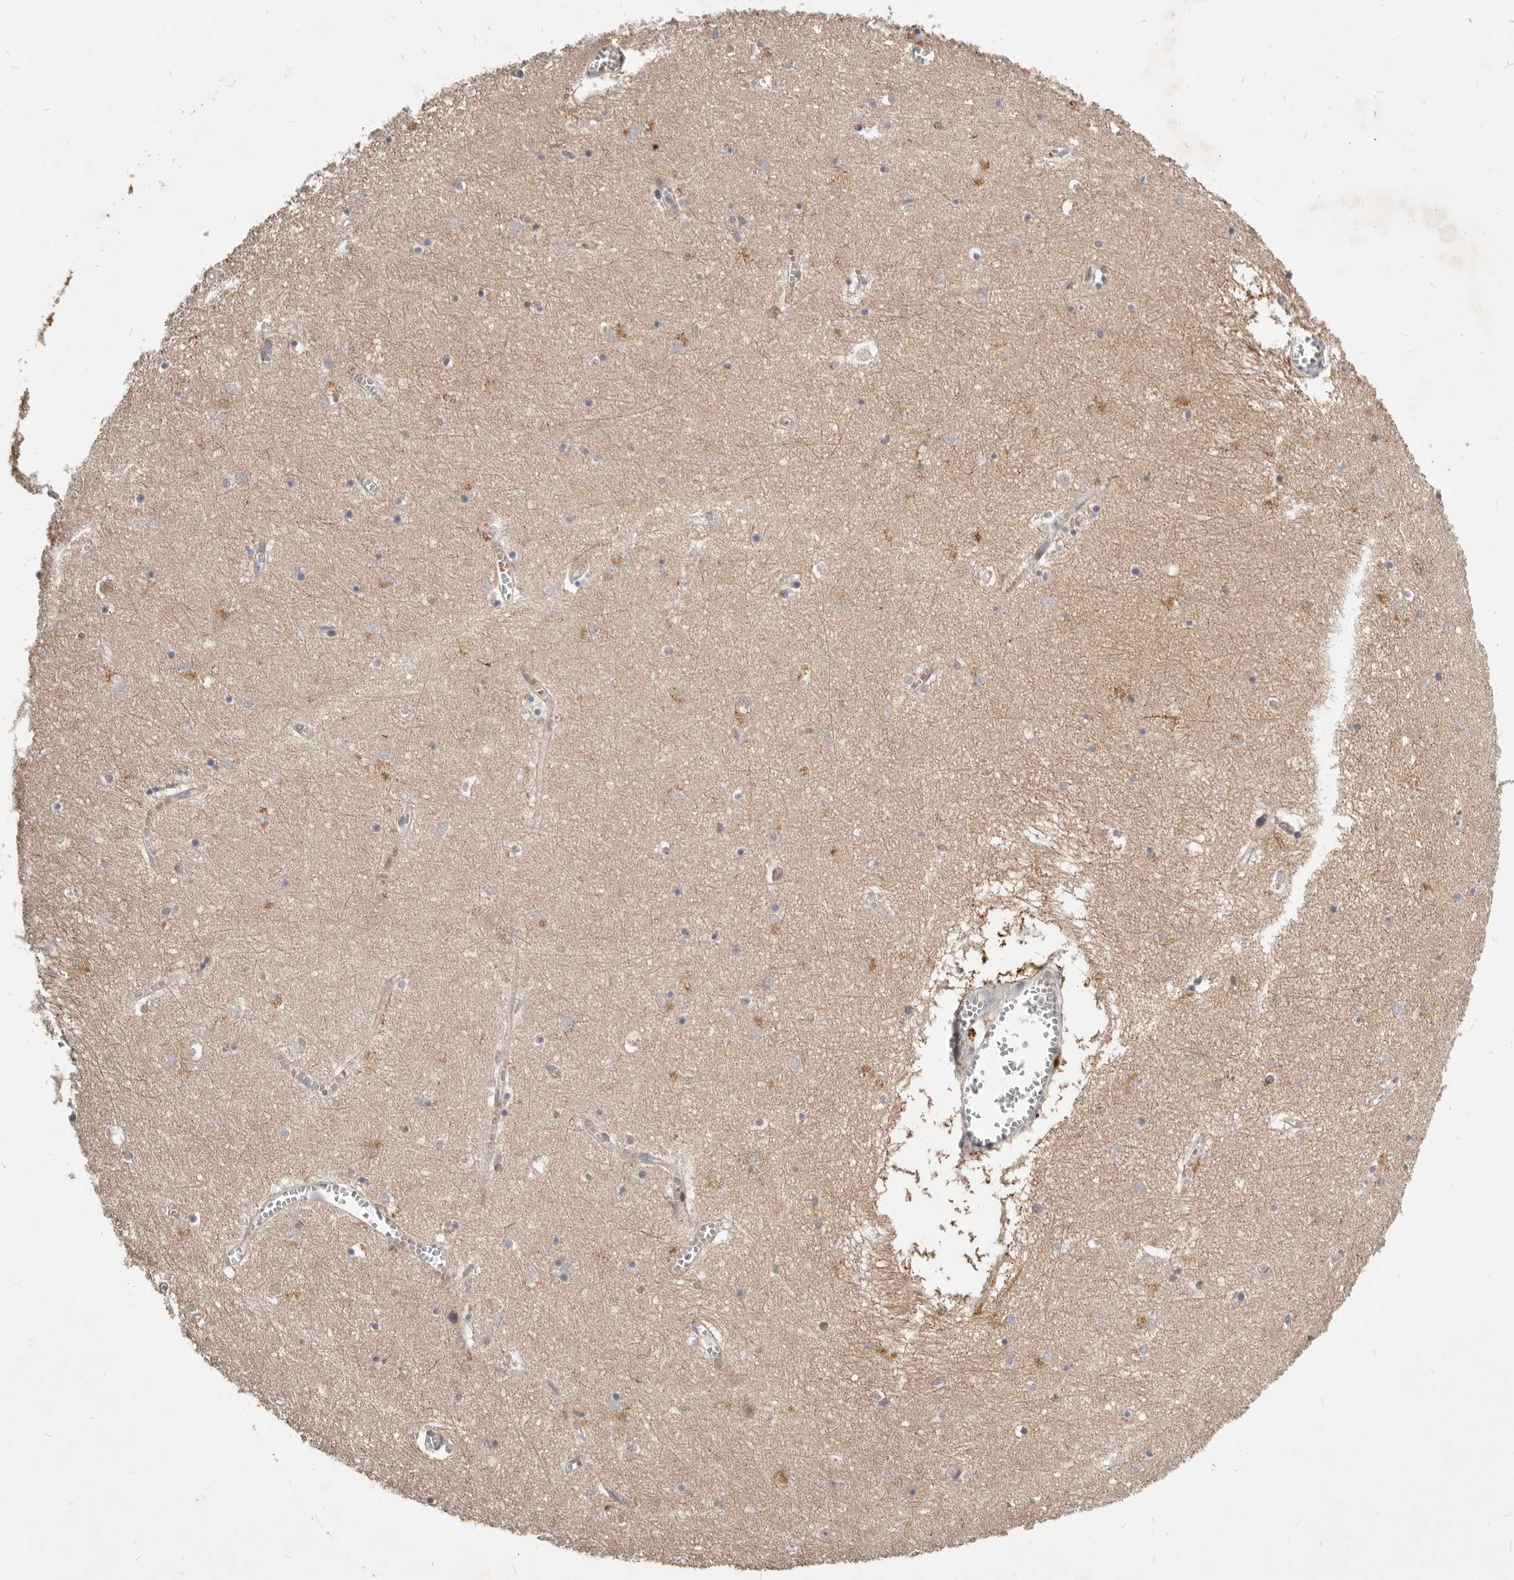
{"staining": {"intensity": "moderate", "quantity": "<25%", "location": "cytoplasmic/membranous"}, "tissue": "hippocampus", "cell_type": "Glial cells", "image_type": "normal", "snomed": [{"axis": "morphology", "description": "Normal tissue, NOS"}, {"axis": "topography", "description": "Hippocampus"}], "caption": "Immunohistochemistry image of unremarkable hippocampus: human hippocampus stained using IHC exhibits low levels of moderate protein expression localized specifically in the cytoplasmic/membranous of glial cells, appearing as a cytoplasmic/membranous brown color.", "gene": "NPY4R2", "patient": {"sex": "male", "age": 70}}